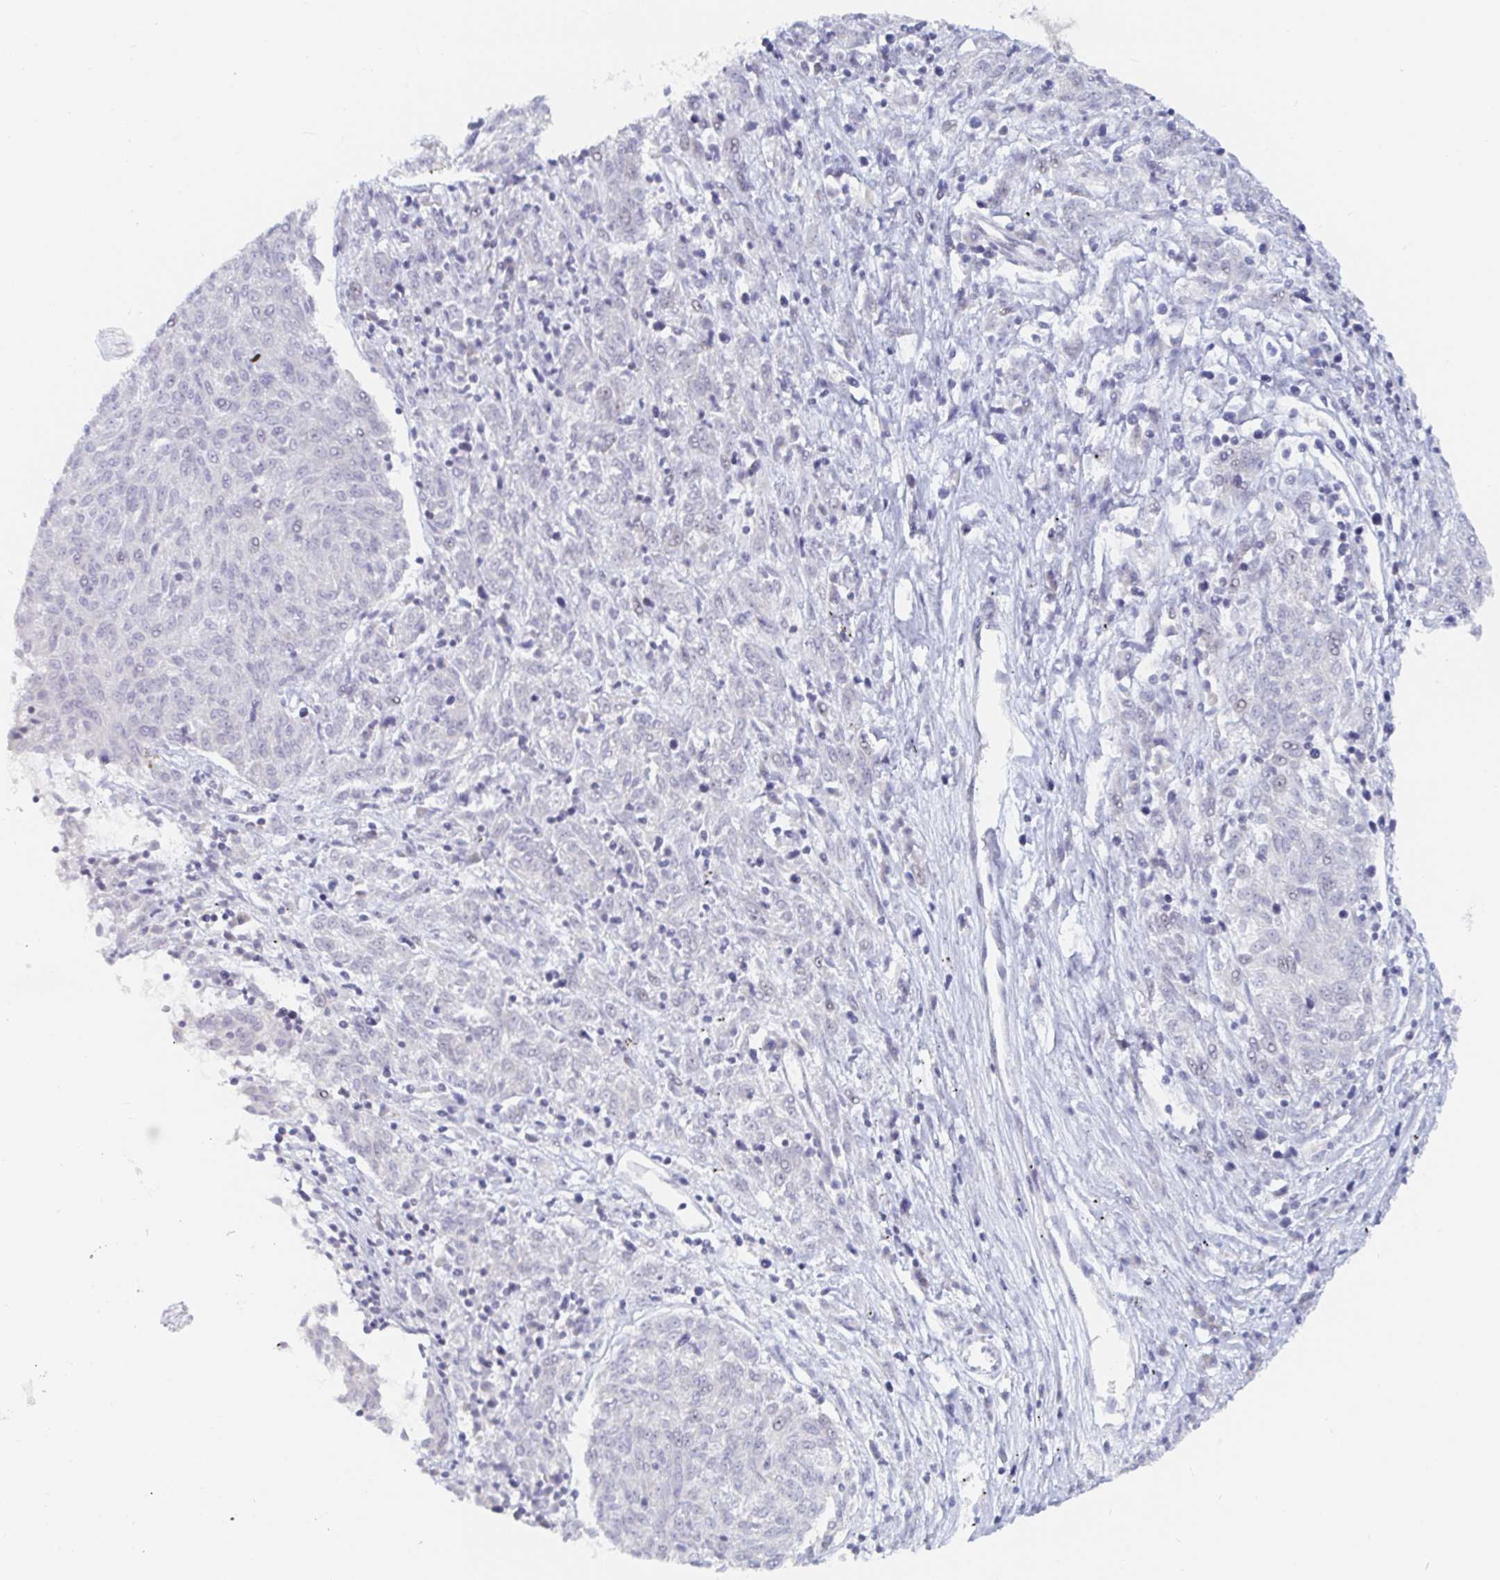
{"staining": {"intensity": "negative", "quantity": "none", "location": "none"}, "tissue": "melanoma", "cell_type": "Tumor cells", "image_type": "cancer", "snomed": [{"axis": "morphology", "description": "Malignant melanoma, NOS"}, {"axis": "topography", "description": "Skin"}], "caption": "Micrograph shows no significant protein expression in tumor cells of malignant melanoma.", "gene": "CHD2", "patient": {"sex": "female", "age": 72}}